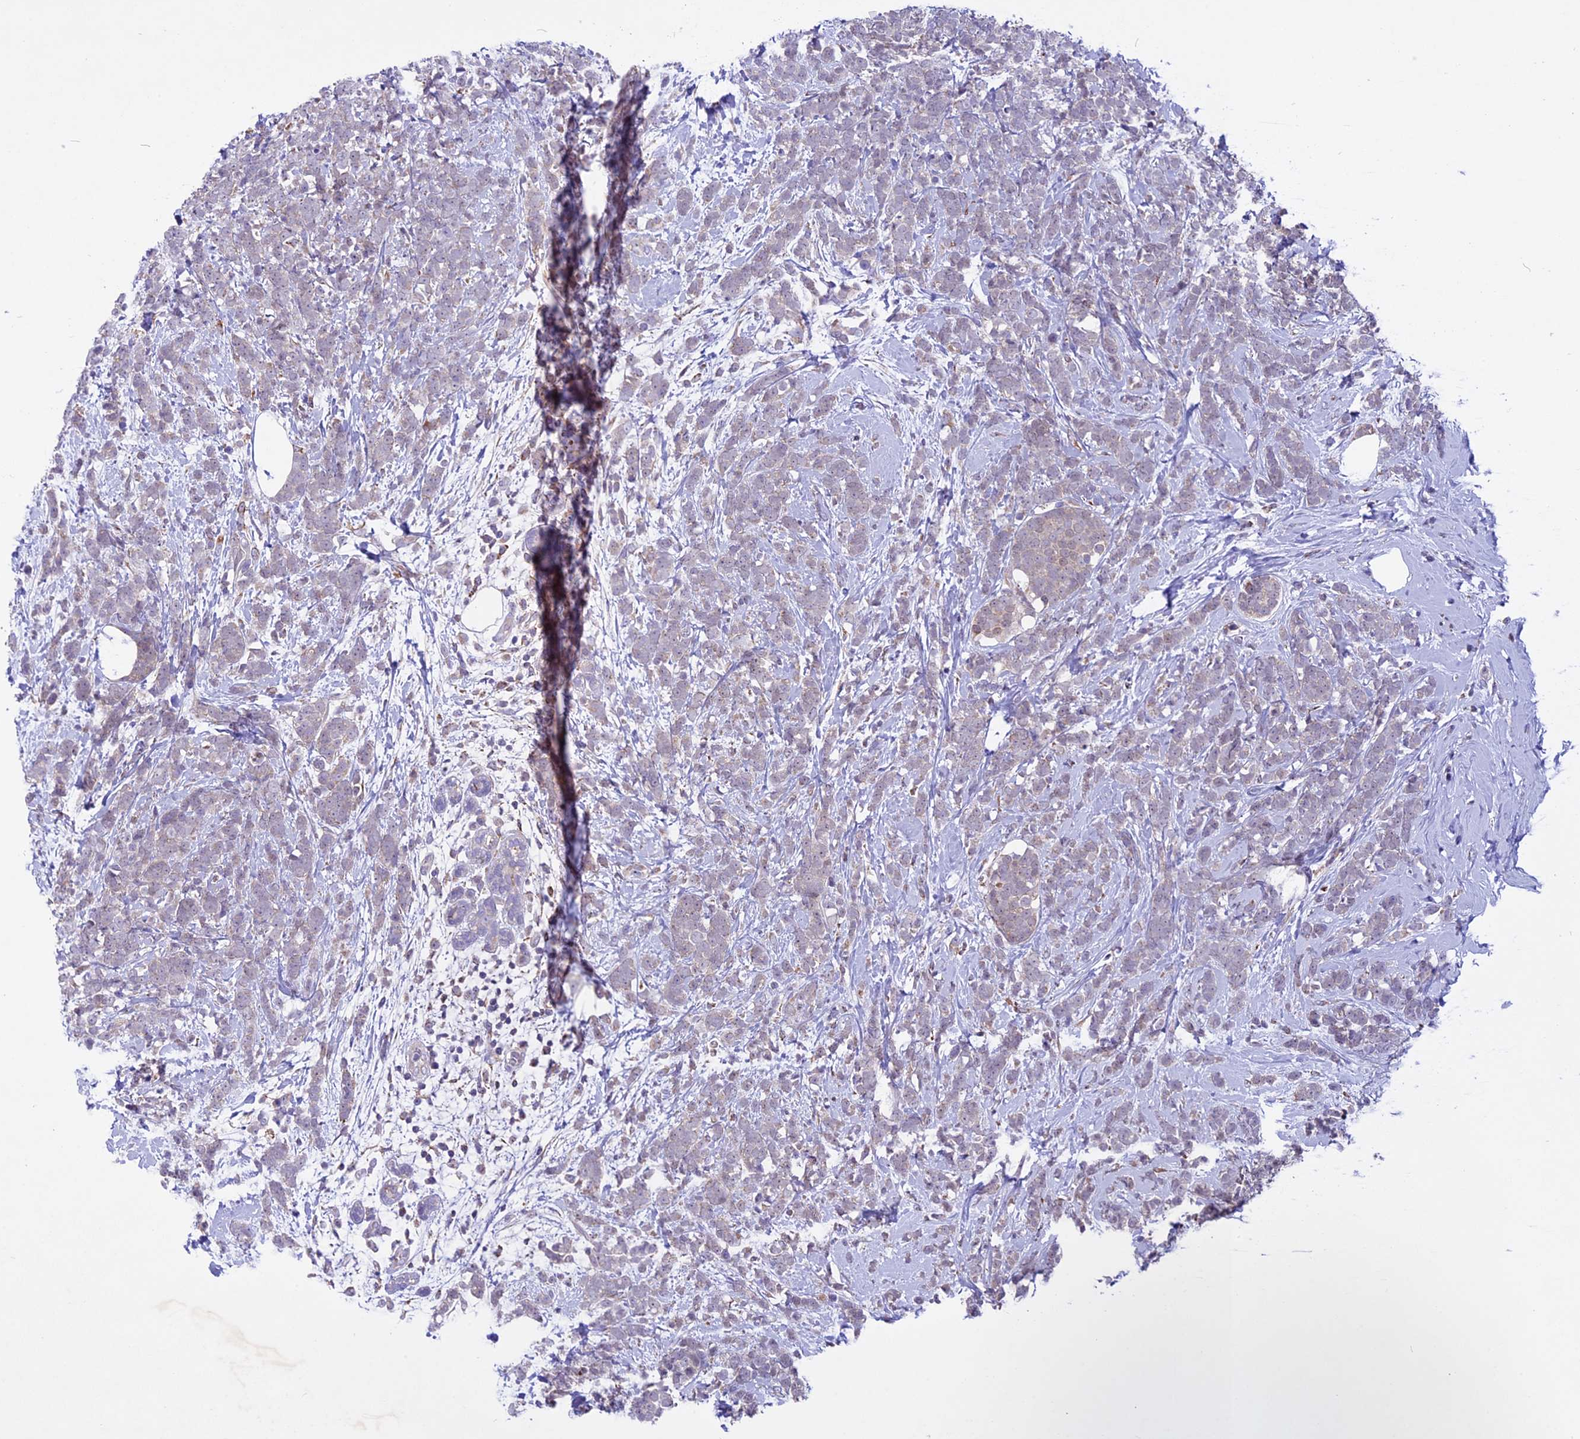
{"staining": {"intensity": "negative", "quantity": "none", "location": "none"}, "tissue": "breast cancer", "cell_type": "Tumor cells", "image_type": "cancer", "snomed": [{"axis": "morphology", "description": "Duct carcinoma"}, {"axis": "topography", "description": "Breast"}], "caption": "Micrograph shows no significant protein expression in tumor cells of breast cancer. The staining is performed using DAB (3,3'-diaminobenzidine) brown chromogen with nuclei counter-stained in using hematoxylin.", "gene": "MIEF2", "patient": {"sex": "female", "age": 75}}